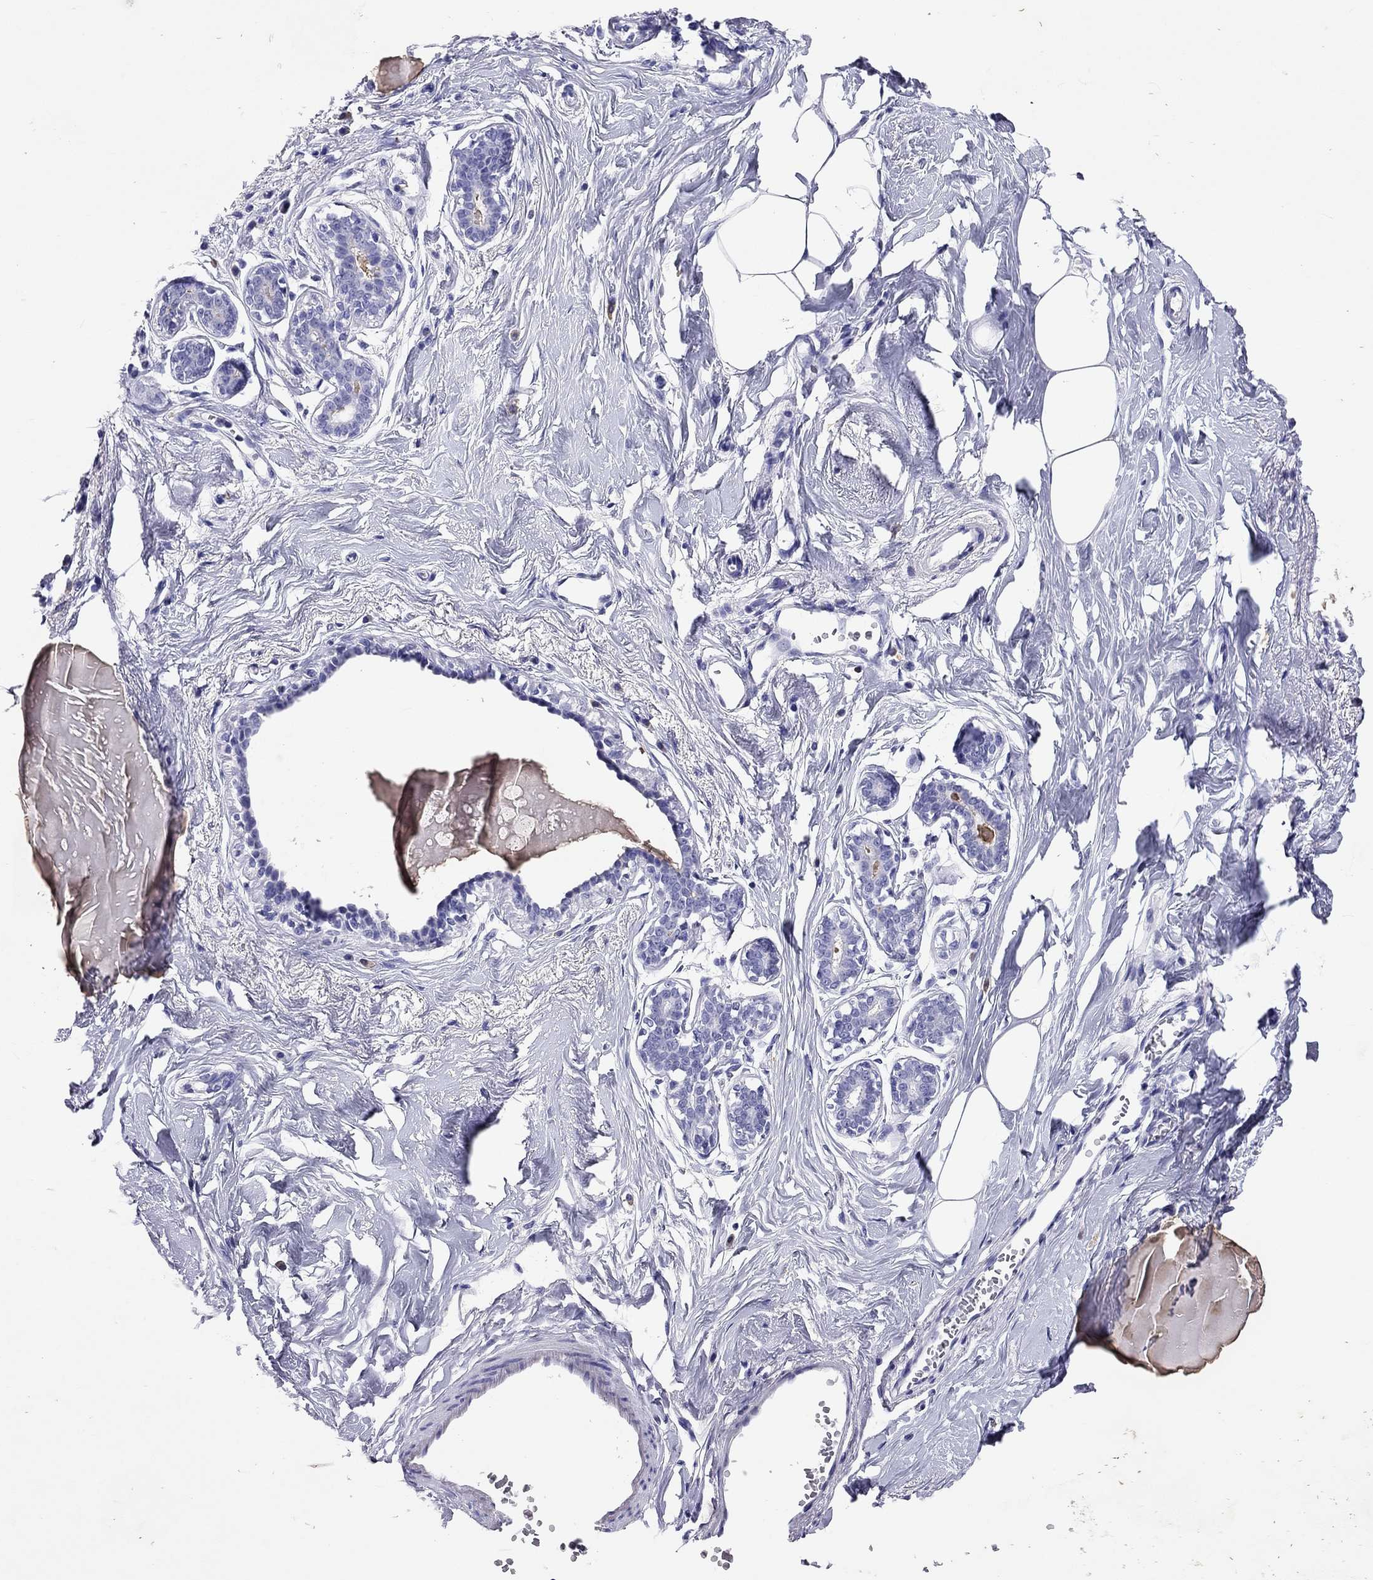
{"staining": {"intensity": "negative", "quantity": "none", "location": "none"}, "tissue": "breast", "cell_type": "Adipocytes", "image_type": "normal", "snomed": [{"axis": "morphology", "description": "Normal tissue, NOS"}, {"axis": "morphology", "description": "Lobular carcinoma, in situ"}, {"axis": "topography", "description": "Breast"}], "caption": "Immunohistochemical staining of benign breast reveals no significant staining in adipocytes. (DAB (3,3'-diaminobenzidine) IHC with hematoxylin counter stain).", "gene": "CALHM1", "patient": {"sex": "female", "age": 35}}